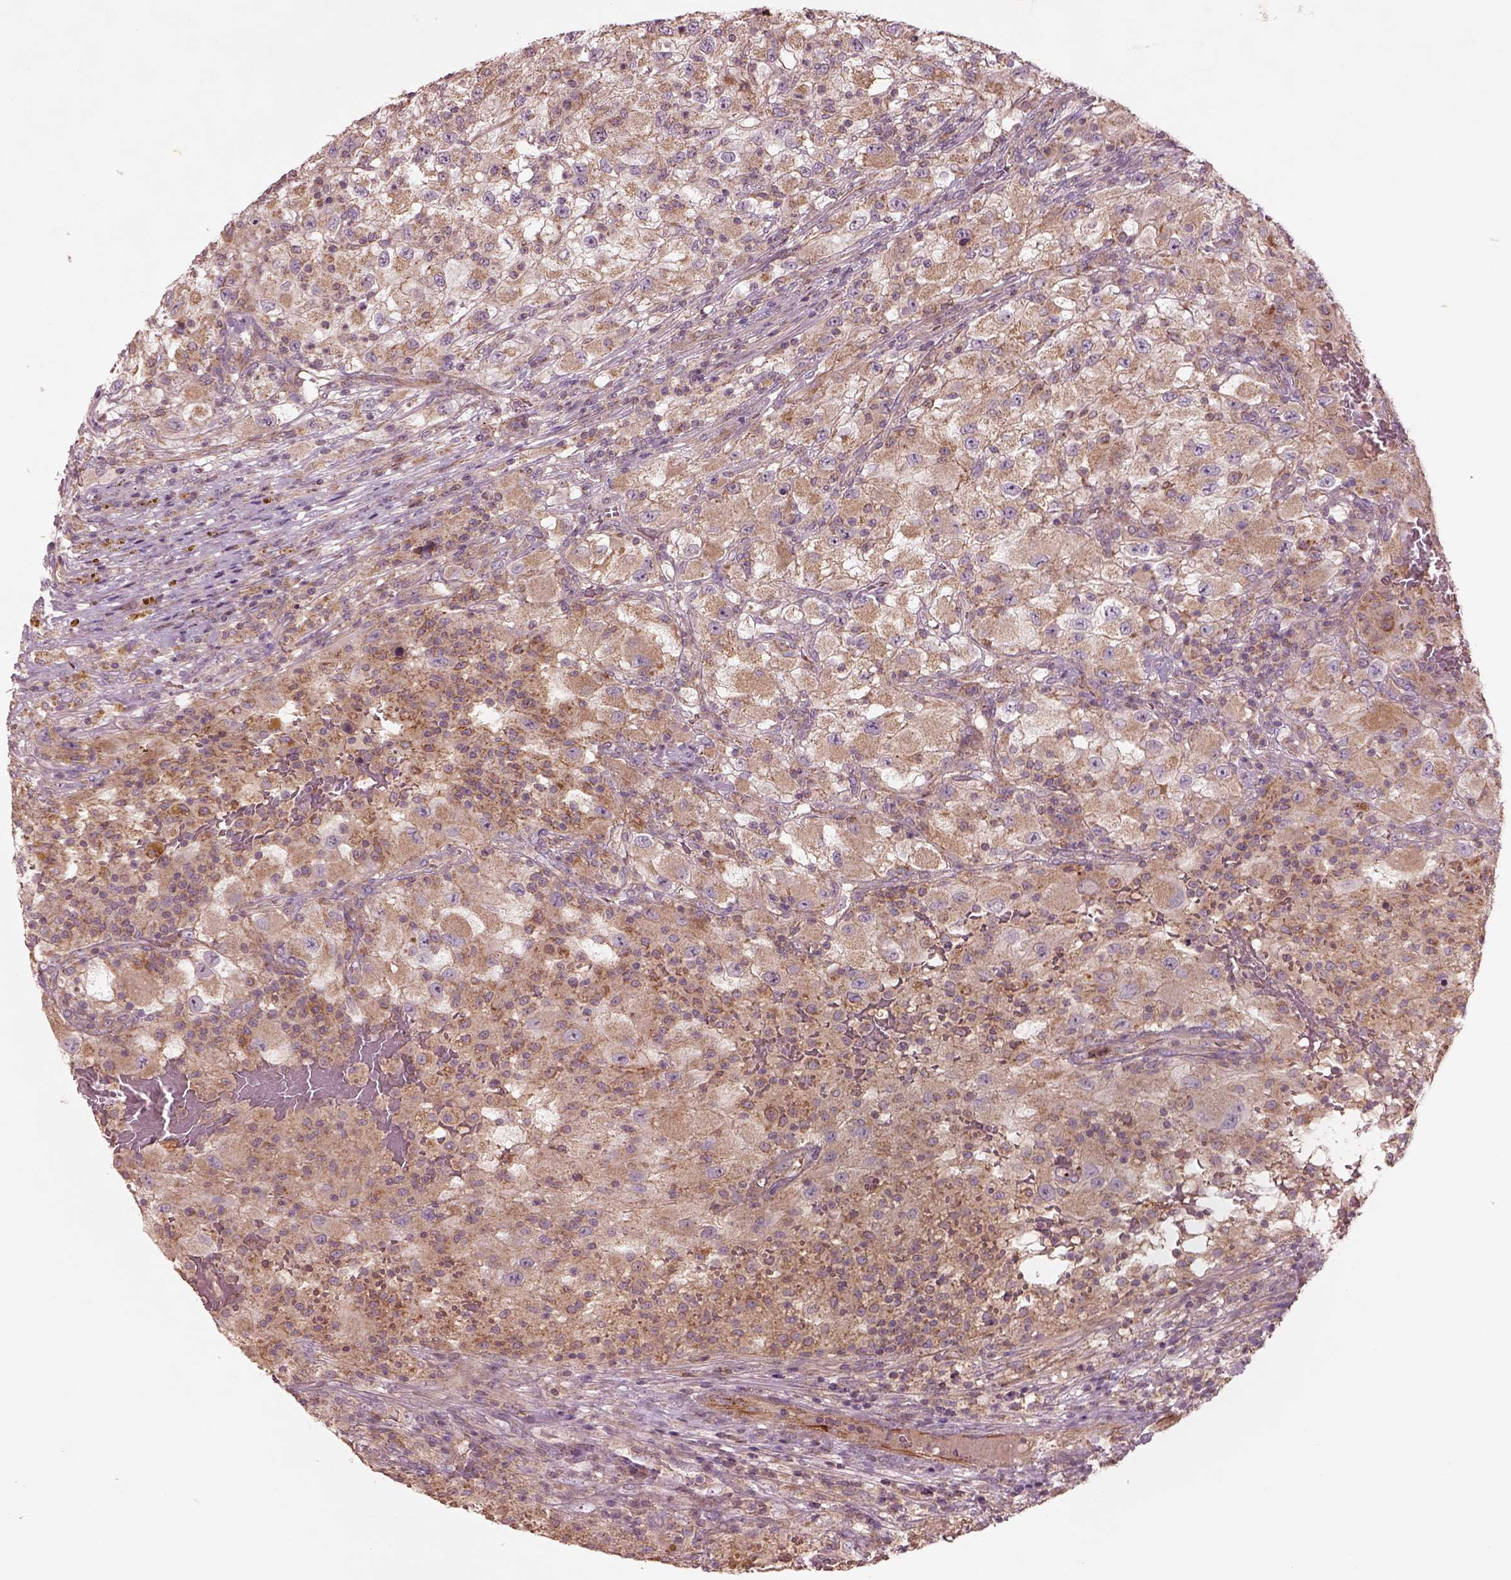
{"staining": {"intensity": "weak", "quantity": ">75%", "location": "cytoplasmic/membranous"}, "tissue": "renal cancer", "cell_type": "Tumor cells", "image_type": "cancer", "snomed": [{"axis": "morphology", "description": "Adenocarcinoma, NOS"}, {"axis": "topography", "description": "Kidney"}], "caption": "Renal cancer (adenocarcinoma) stained for a protein shows weak cytoplasmic/membranous positivity in tumor cells. (brown staining indicates protein expression, while blue staining denotes nuclei).", "gene": "SLC25A5", "patient": {"sex": "female", "age": 67}}